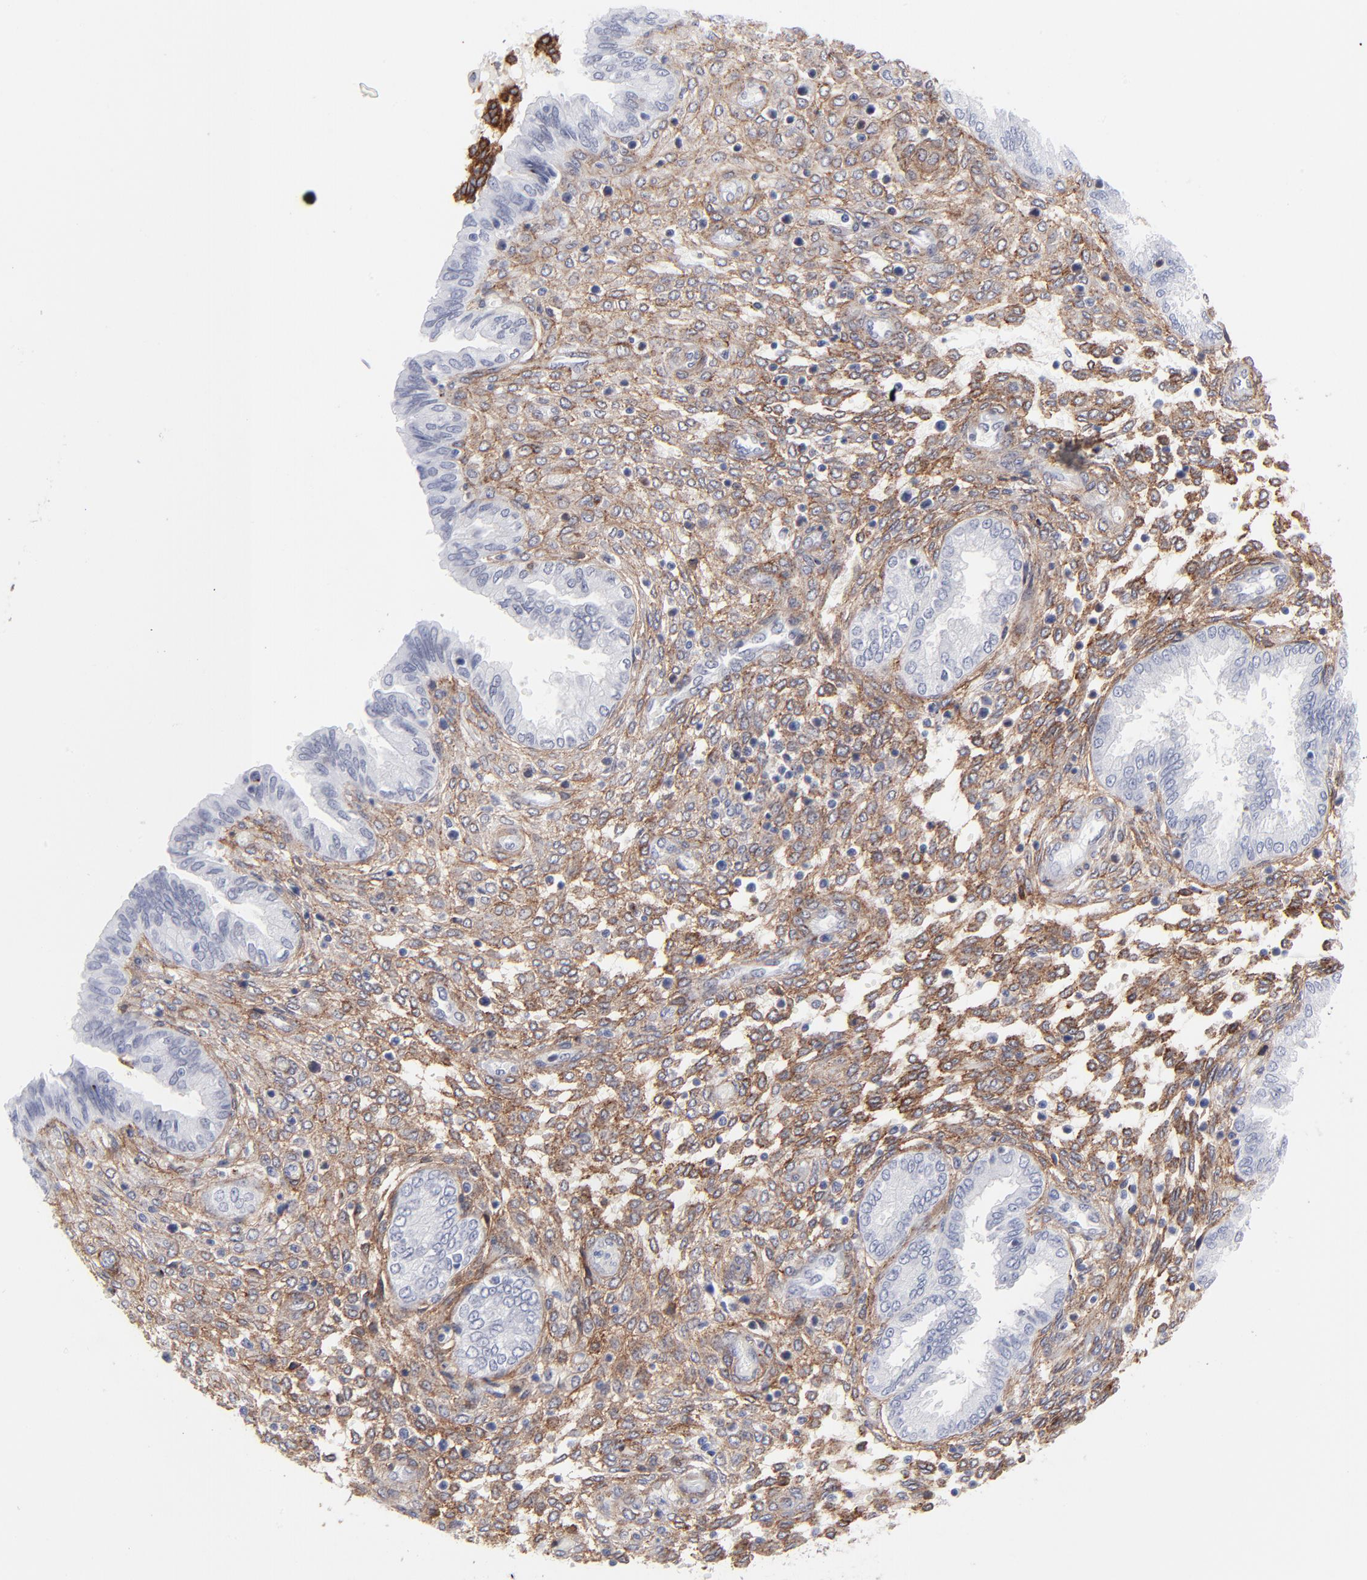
{"staining": {"intensity": "strong", "quantity": "25%-75%", "location": "cytoplasmic/membranous"}, "tissue": "endometrium", "cell_type": "Cells in endometrial stroma", "image_type": "normal", "snomed": [{"axis": "morphology", "description": "Normal tissue, NOS"}, {"axis": "topography", "description": "Endometrium"}], "caption": "Protein expression analysis of unremarkable endometrium exhibits strong cytoplasmic/membranous staining in about 25%-75% of cells in endometrial stroma.", "gene": "PDGFRB", "patient": {"sex": "female", "age": 61}}